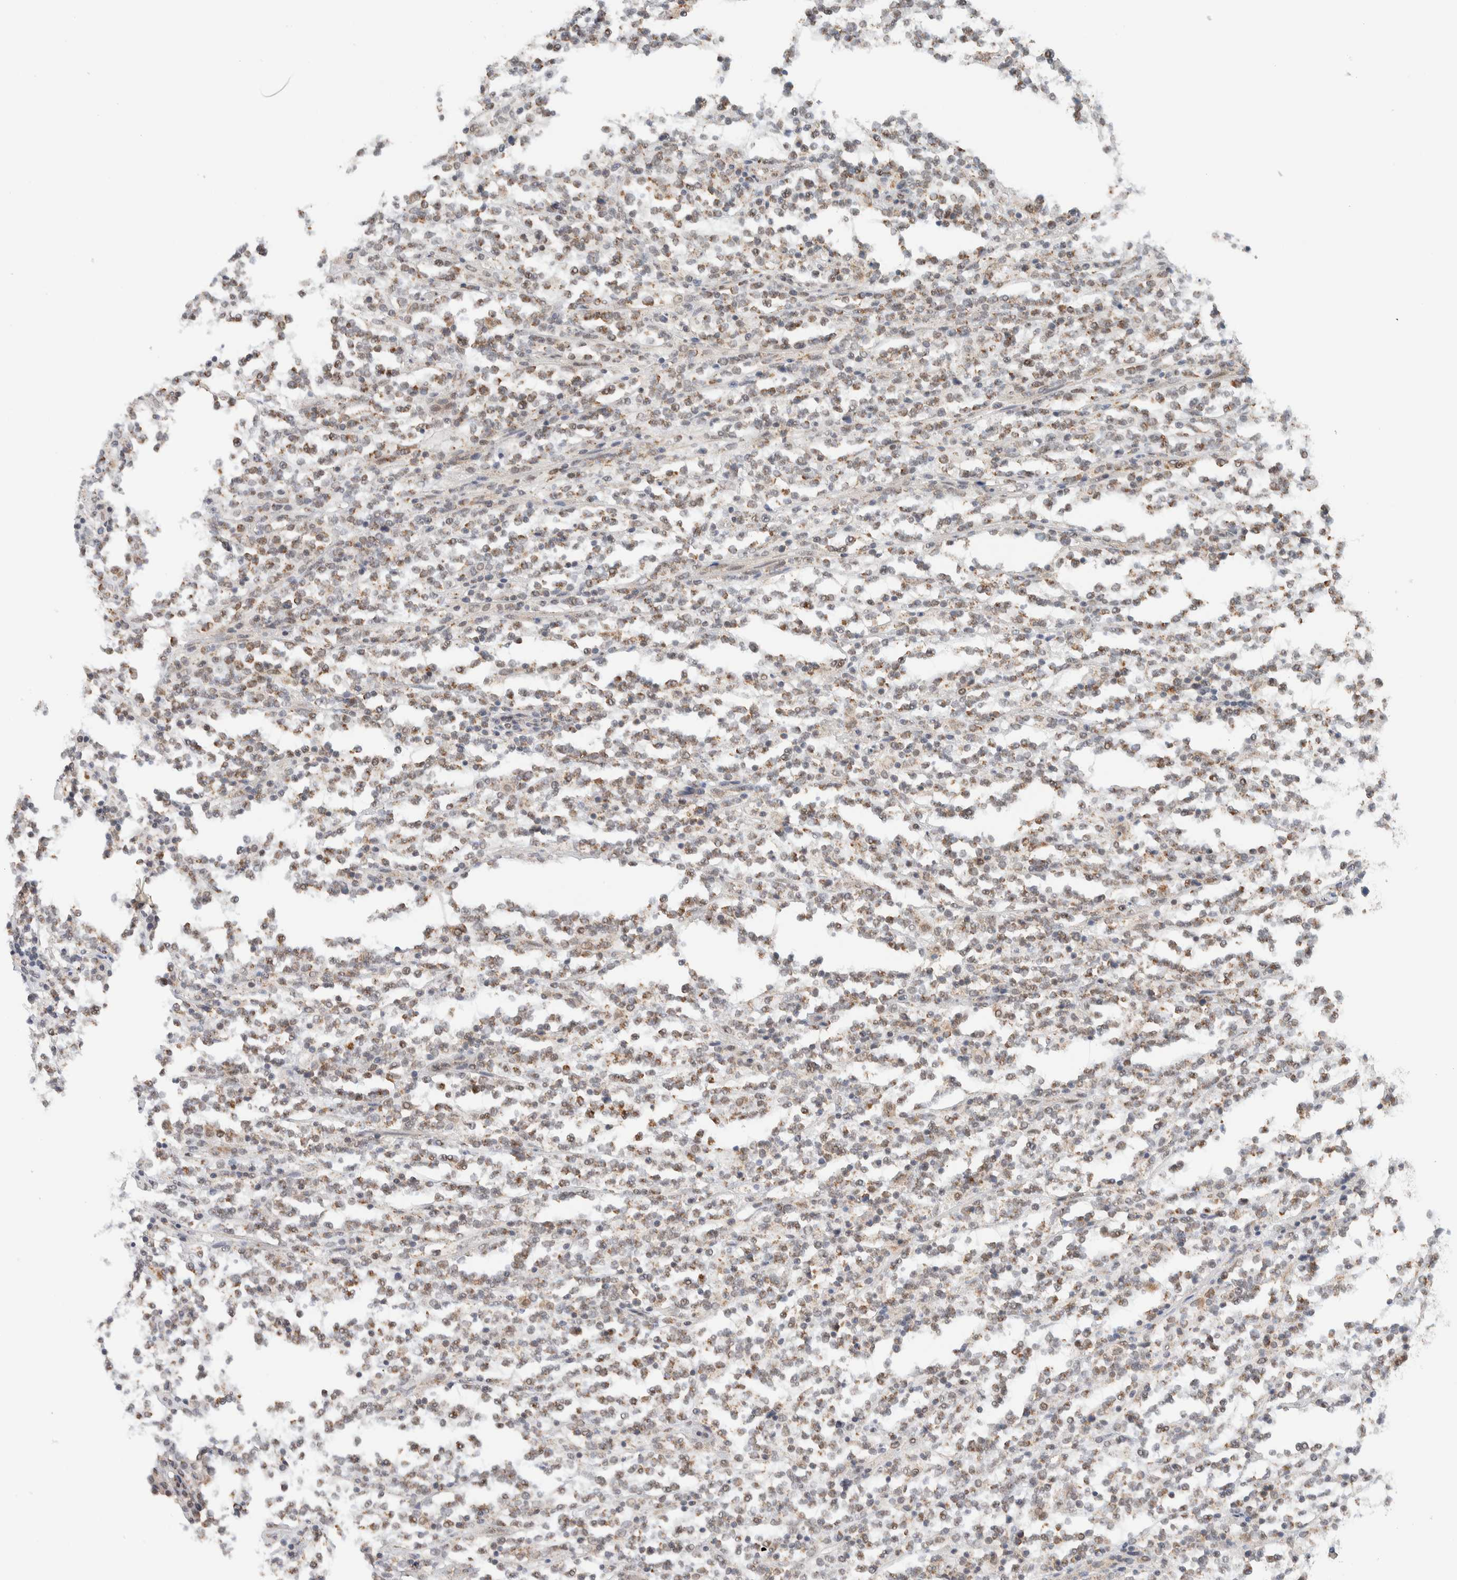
{"staining": {"intensity": "moderate", "quantity": ">75%", "location": "cytoplasmic/membranous"}, "tissue": "lymphoma", "cell_type": "Tumor cells", "image_type": "cancer", "snomed": [{"axis": "morphology", "description": "Malignant lymphoma, non-Hodgkin's type, High grade"}, {"axis": "topography", "description": "Soft tissue"}], "caption": "IHC (DAB (3,3'-diaminobenzidine)) staining of human malignant lymphoma, non-Hodgkin's type (high-grade) demonstrates moderate cytoplasmic/membranous protein staining in approximately >75% of tumor cells. (brown staining indicates protein expression, while blue staining denotes nuclei).", "gene": "MRPL41", "patient": {"sex": "male", "age": 18}}